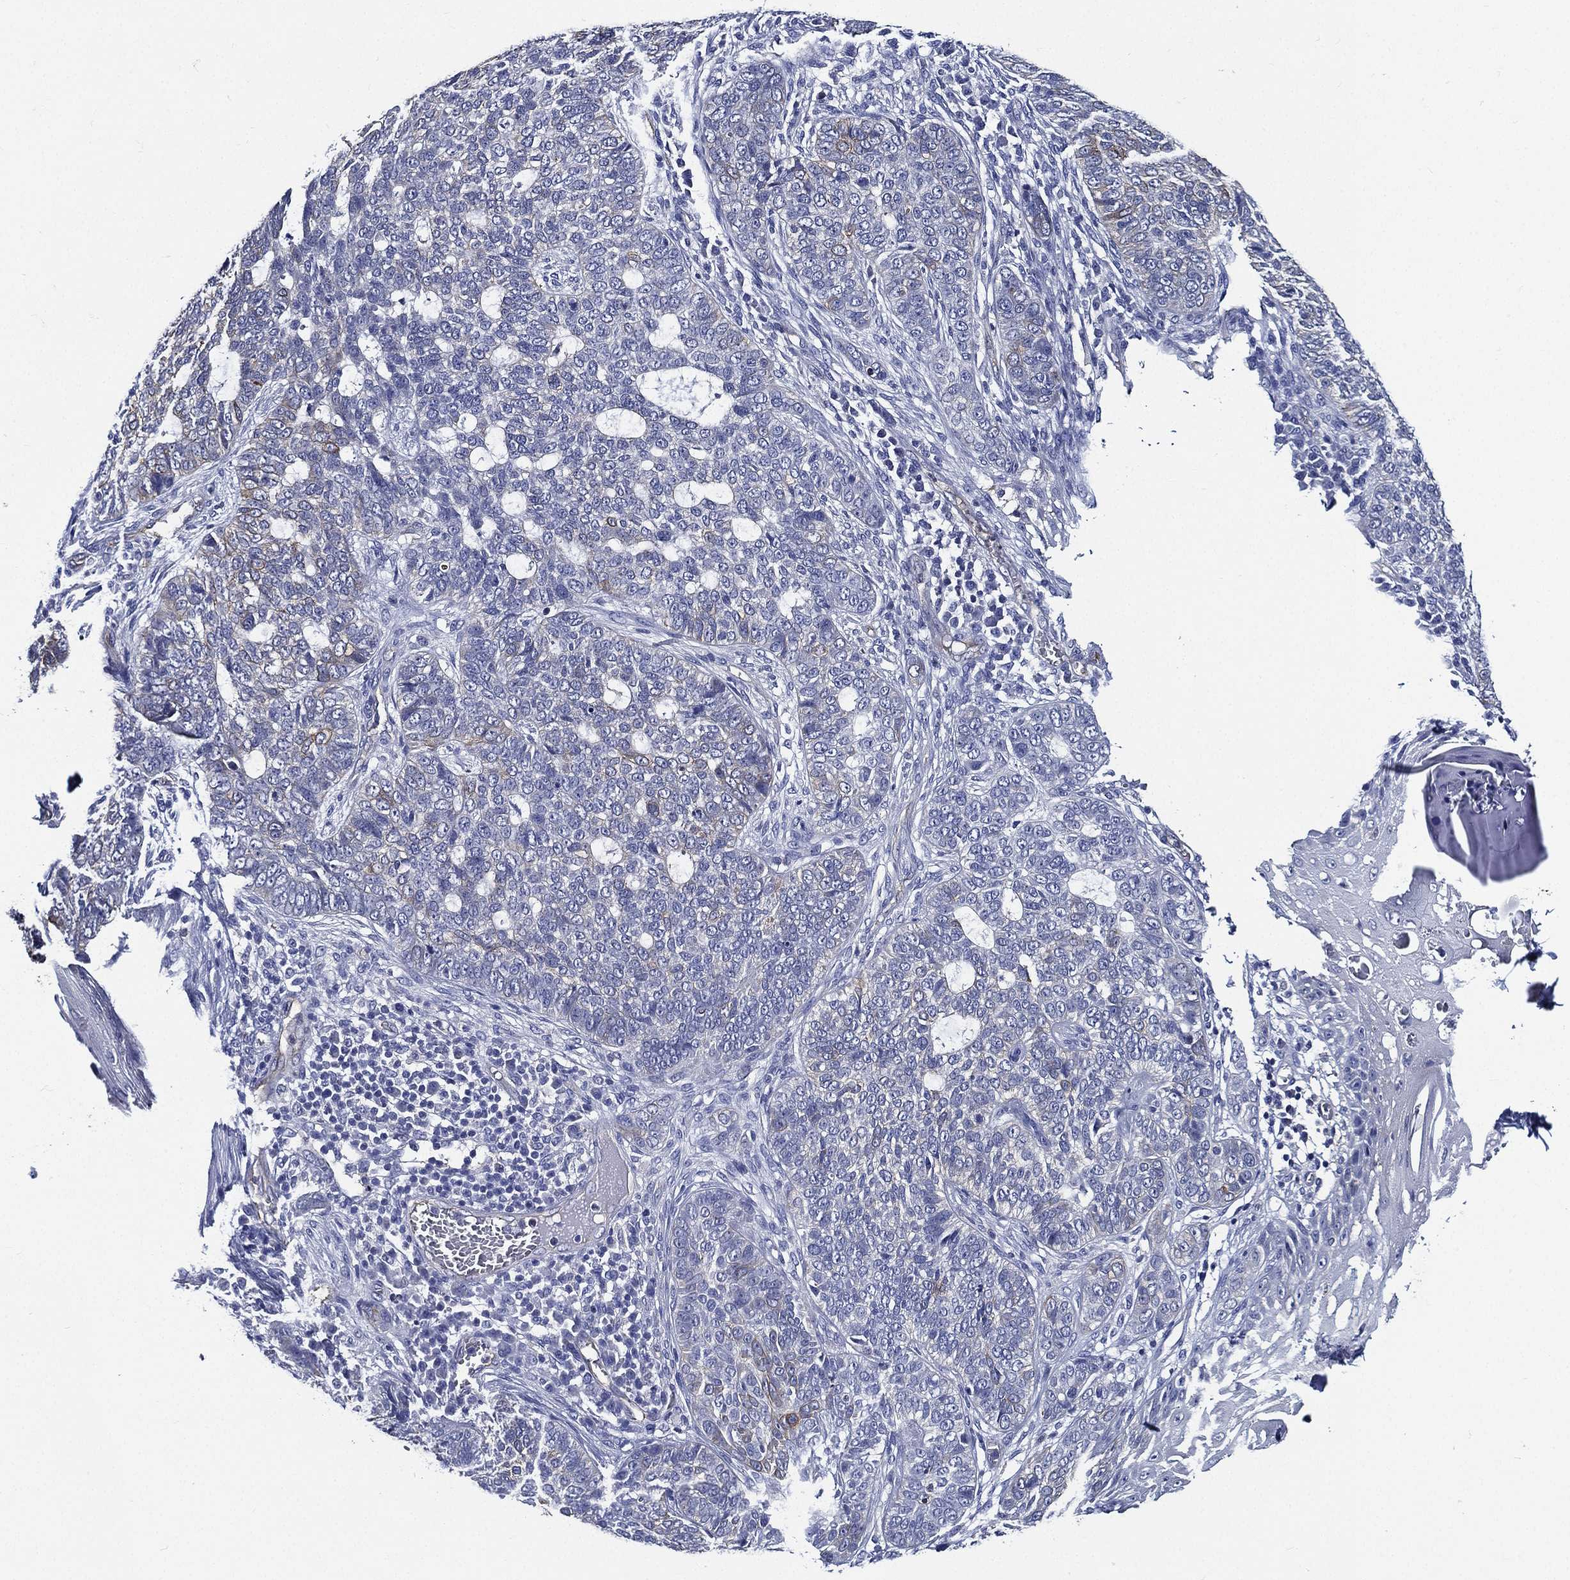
{"staining": {"intensity": "negative", "quantity": "none", "location": "none"}, "tissue": "skin cancer", "cell_type": "Tumor cells", "image_type": "cancer", "snomed": [{"axis": "morphology", "description": "Basal cell carcinoma"}, {"axis": "topography", "description": "Skin"}], "caption": "A photomicrograph of human basal cell carcinoma (skin) is negative for staining in tumor cells.", "gene": "NEDD9", "patient": {"sex": "female", "age": 69}}